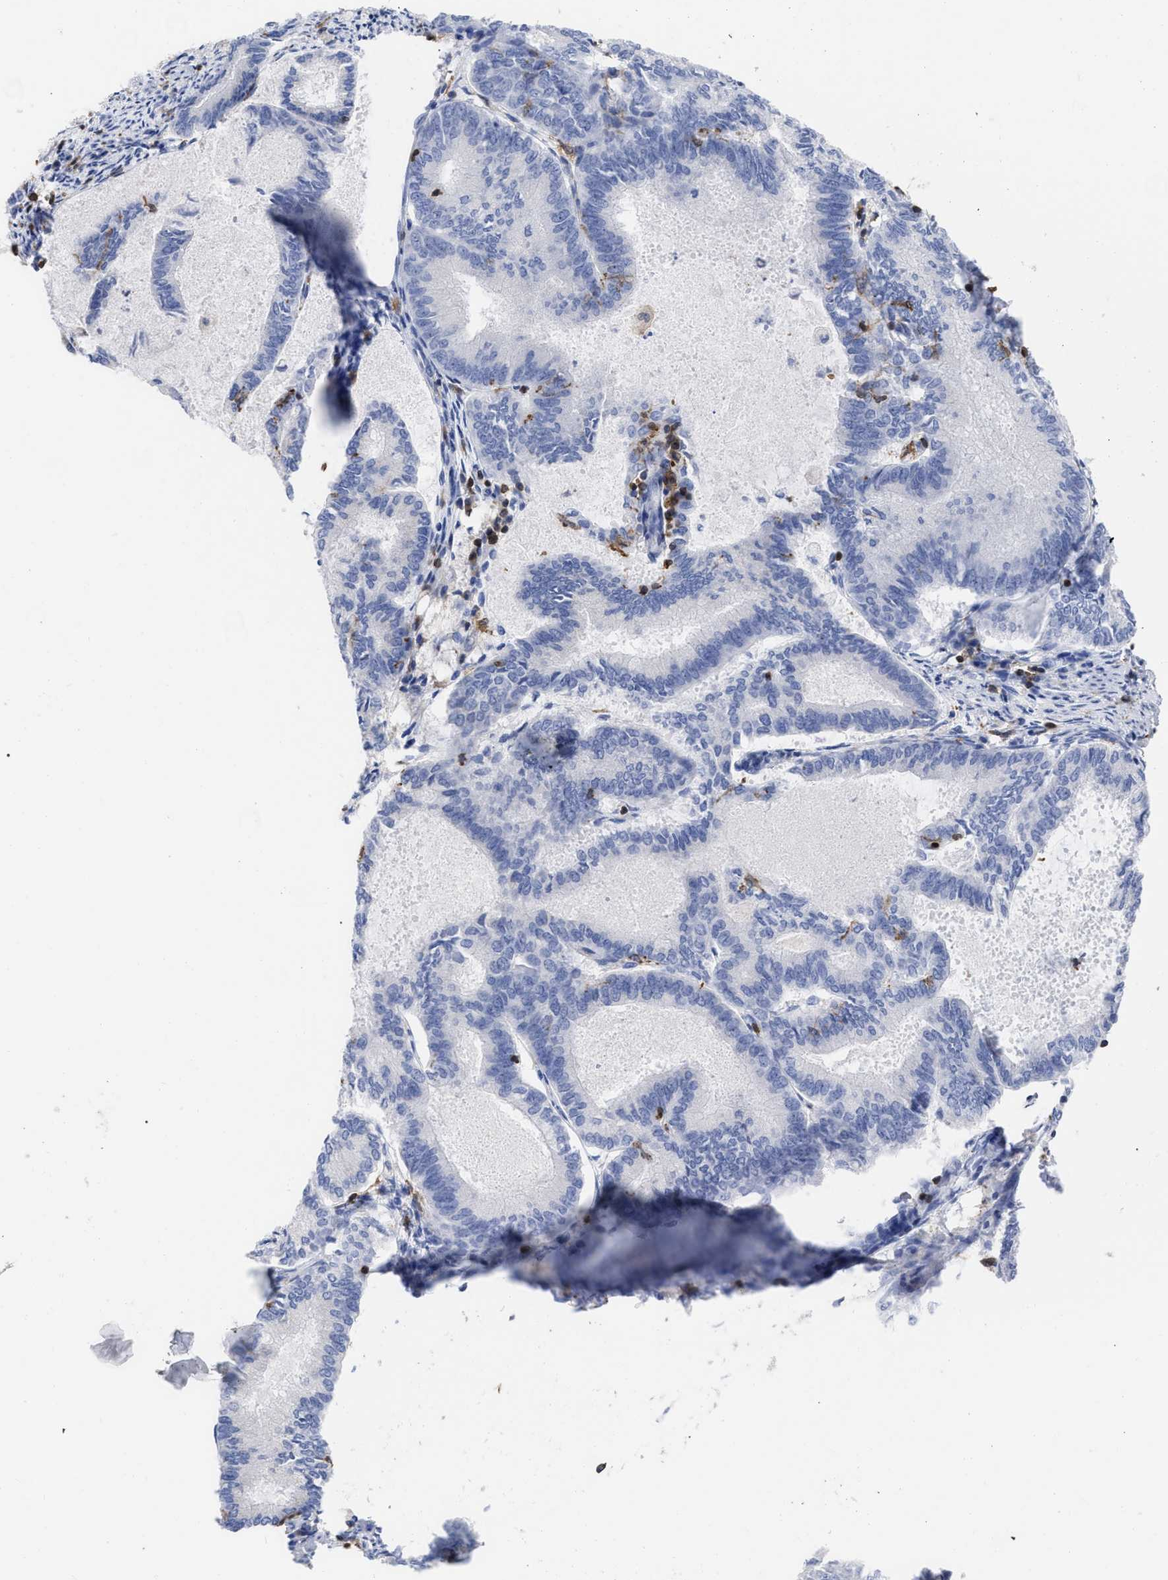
{"staining": {"intensity": "negative", "quantity": "none", "location": "none"}, "tissue": "endometrial cancer", "cell_type": "Tumor cells", "image_type": "cancer", "snomed": [{"axis": "morphology", "description": "Adenocarcinoma, NOS"}, {"axis": "topography", "description": "Endometrium"}], "caption": "The histopathology image displays no staining of tumor cells in endometrial cancer.", "gene": "HCLS1", "patient": {"sex": "female", "age": 86}}